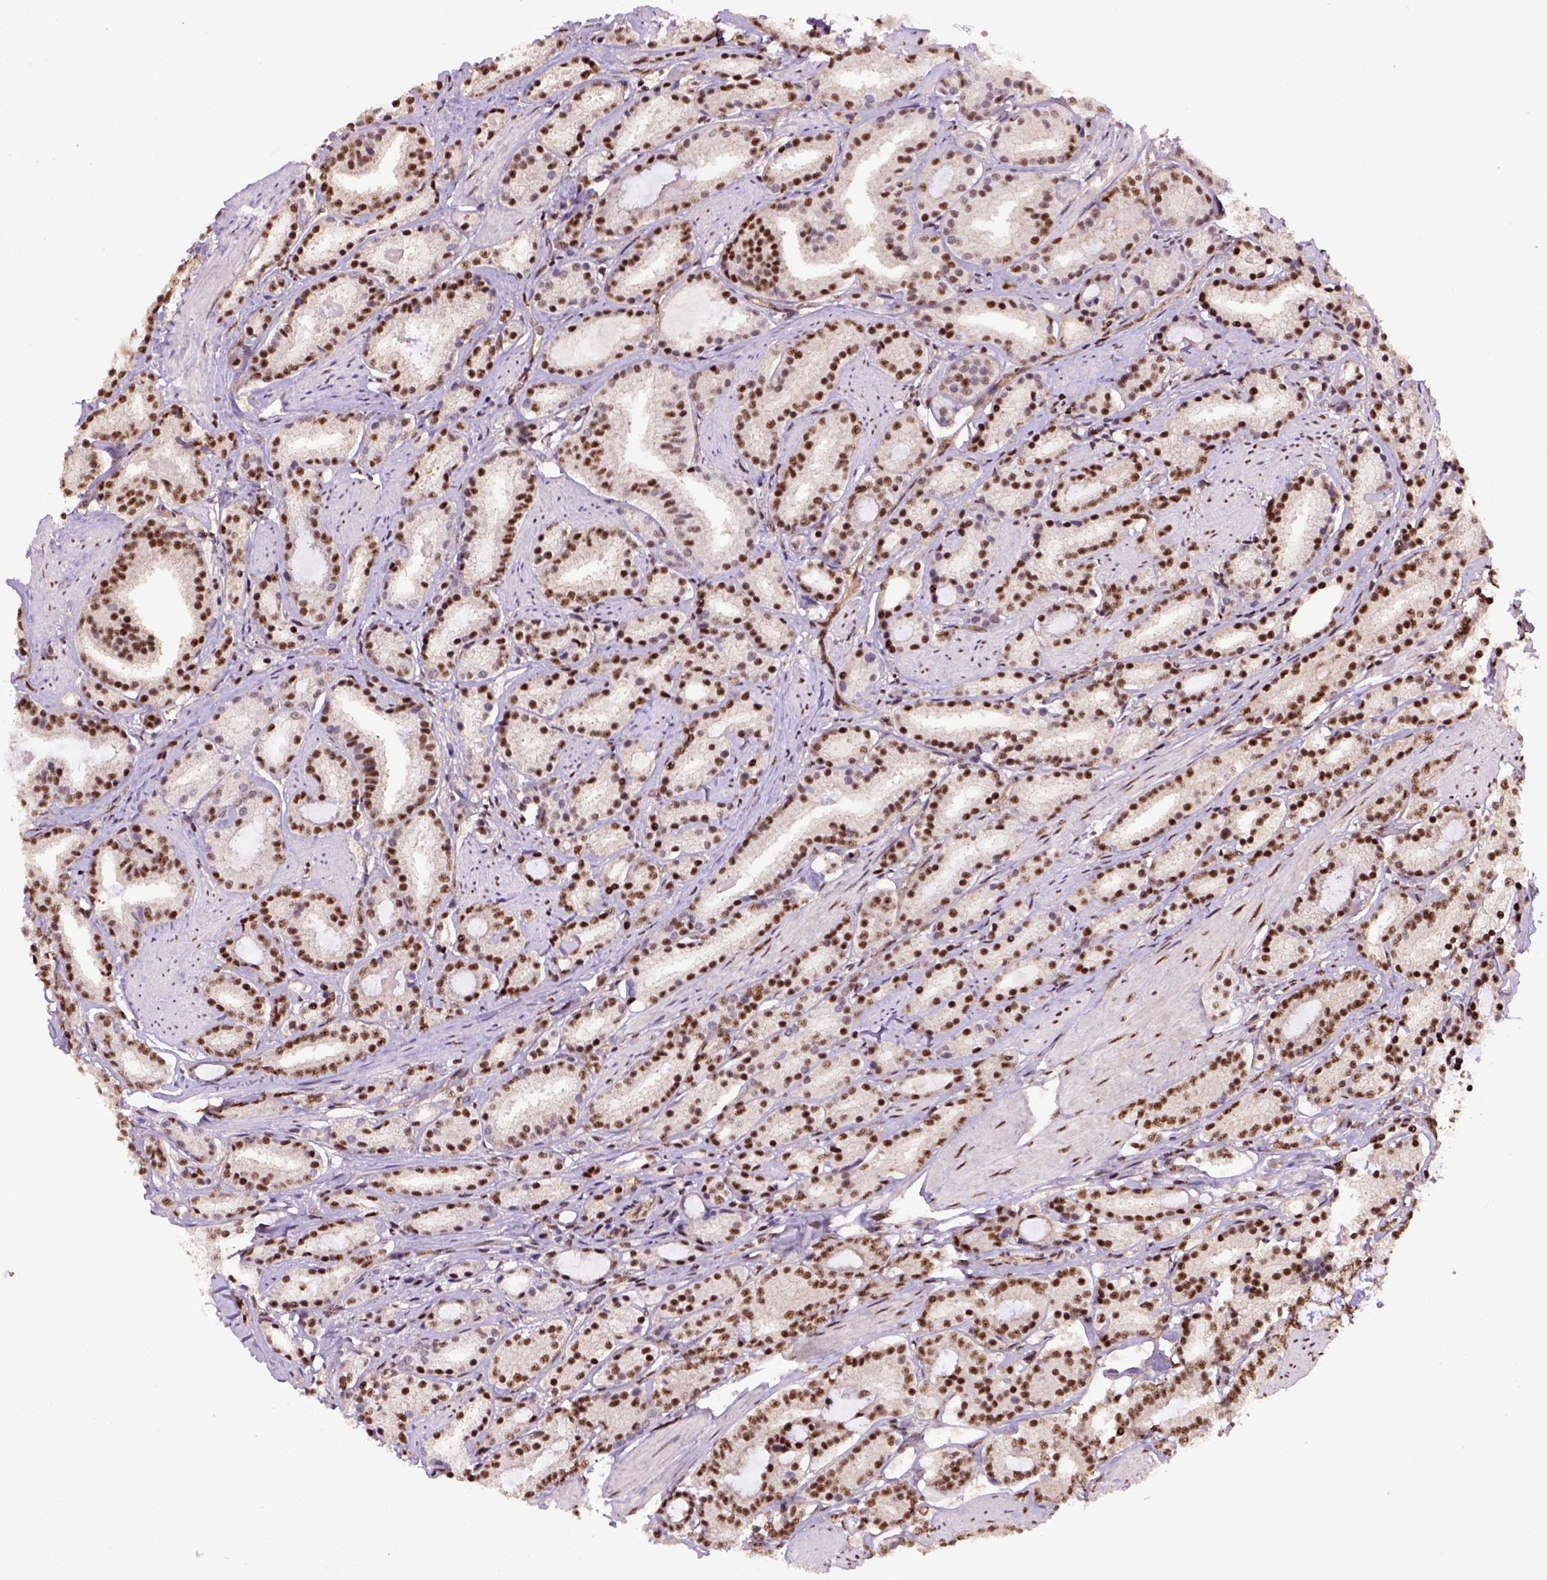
{"staining": {"intensity": "strong", "quantity": ">75%", "location": "nuclear"}, "tissue": "prostate cancer", "cell_type": "Tumor cells", "image_type": "cancer", "snomed": [{"axis": "morphology", "description": "Adenocarcinoma, High grade"}, {"axis": "topography", "description": "Prostate"}], "caption": "Brown immunohistochemical staining in human adenocarcinoma (high-grade) (prostate) reveals strong nuclear expression in about >75% of tumor cells. (Stains: DAB in brown, nuclei in blue, Microscopy: brightfield microscopy at high magnification).", "gene": "PPIG", "patient": {"sex": "male", "age": 63}}